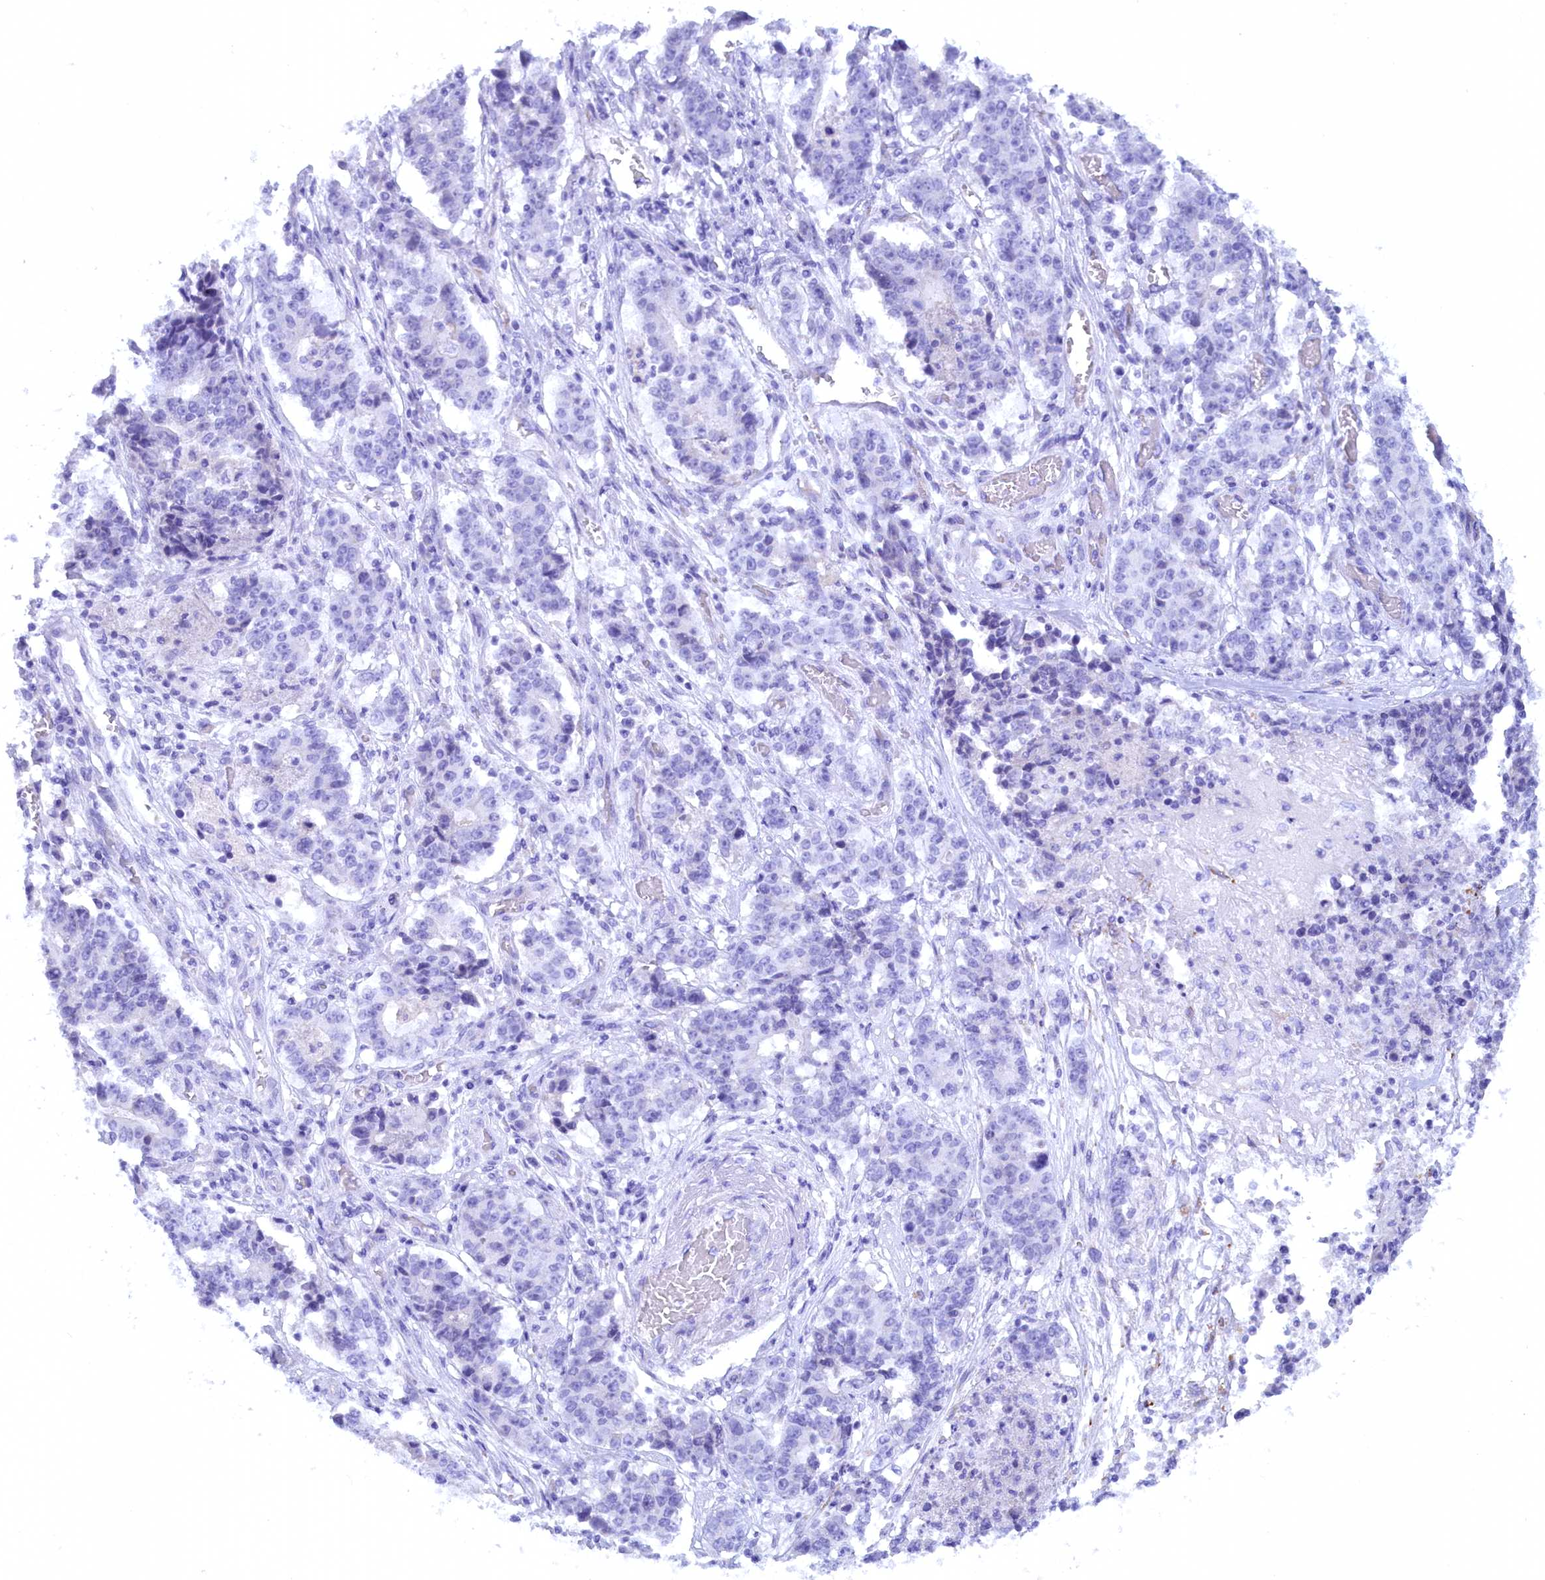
{"staining": {"intensity": "negative", "quantity": "none", "location": "none"}, "tissue": "stomach cancer", "cell_type": "Tumor cells", "image_type": "cancer", "snomed": [{"axis": "morphology", "description": "Adenocarcinoma, NOS"}, {"axis": "topography", "description": "Stomach"}], "caption": "Immunohistochemistry histopathology image of neoplastic tissue: stomach cancer stained with DAB (3,3'-diaminobenzidine) demonstrates no significant protein staining in tumor cells.", "gene": "ZSWIM4", "patient": {"sex": "male", "age": 59}}